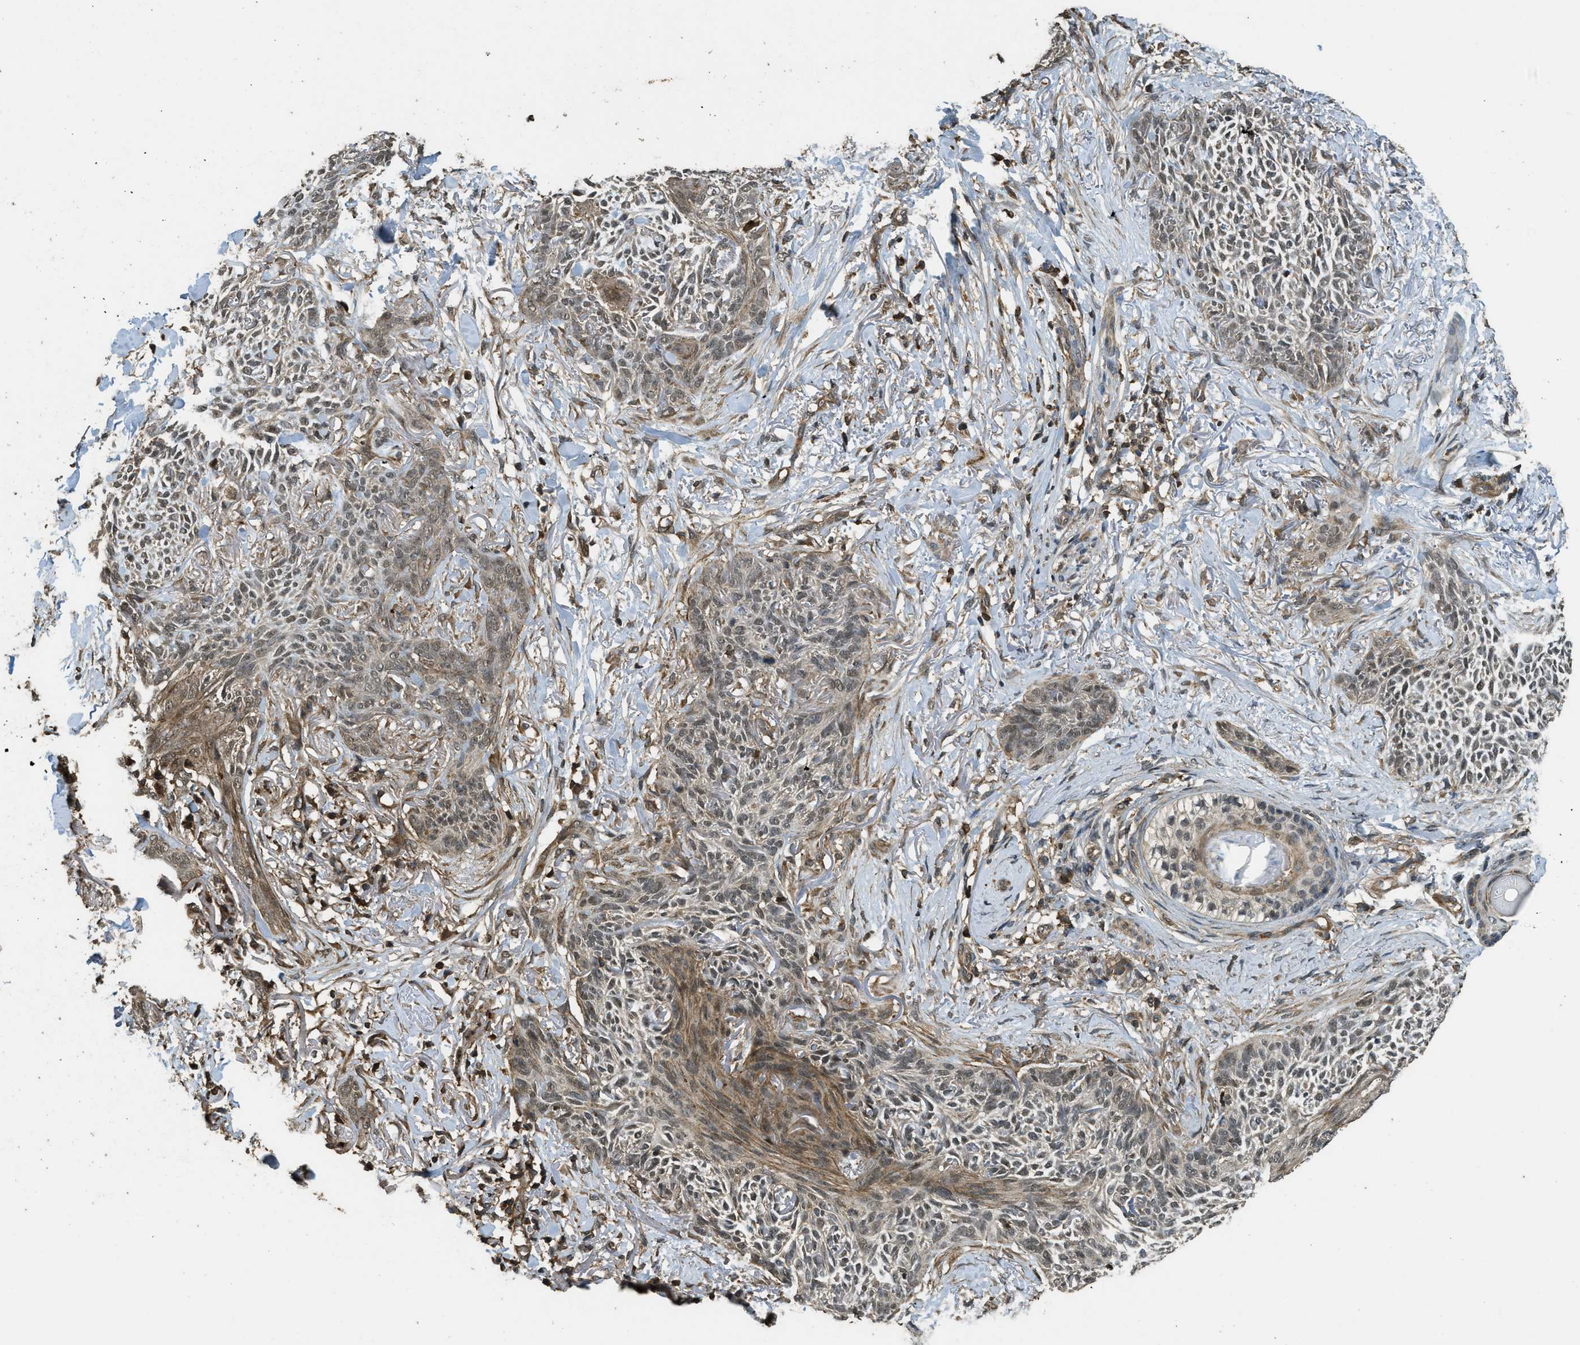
{"staining": {"intensity": "moderate", "quantity": "<25%", "location": "cytoplasmic/membranous"}, "tissue": "skin cancer", "cell_type": "Tumor cells", "image_type": "cancer", "snomed": [{"axis": "morphology", "description": "Basal cell carcinoma"}, {"axis": "topography", "description": "Skin"}], "caption": "An immunohistochemistry image of neoplastic tissue is shown. Protein staining in brown labels moderate cytoplasmic/membranous positivity in skin cancer within tumor cells.", "gene": "PPP6R3", "patient": {"sex": "female", "age": 84}}